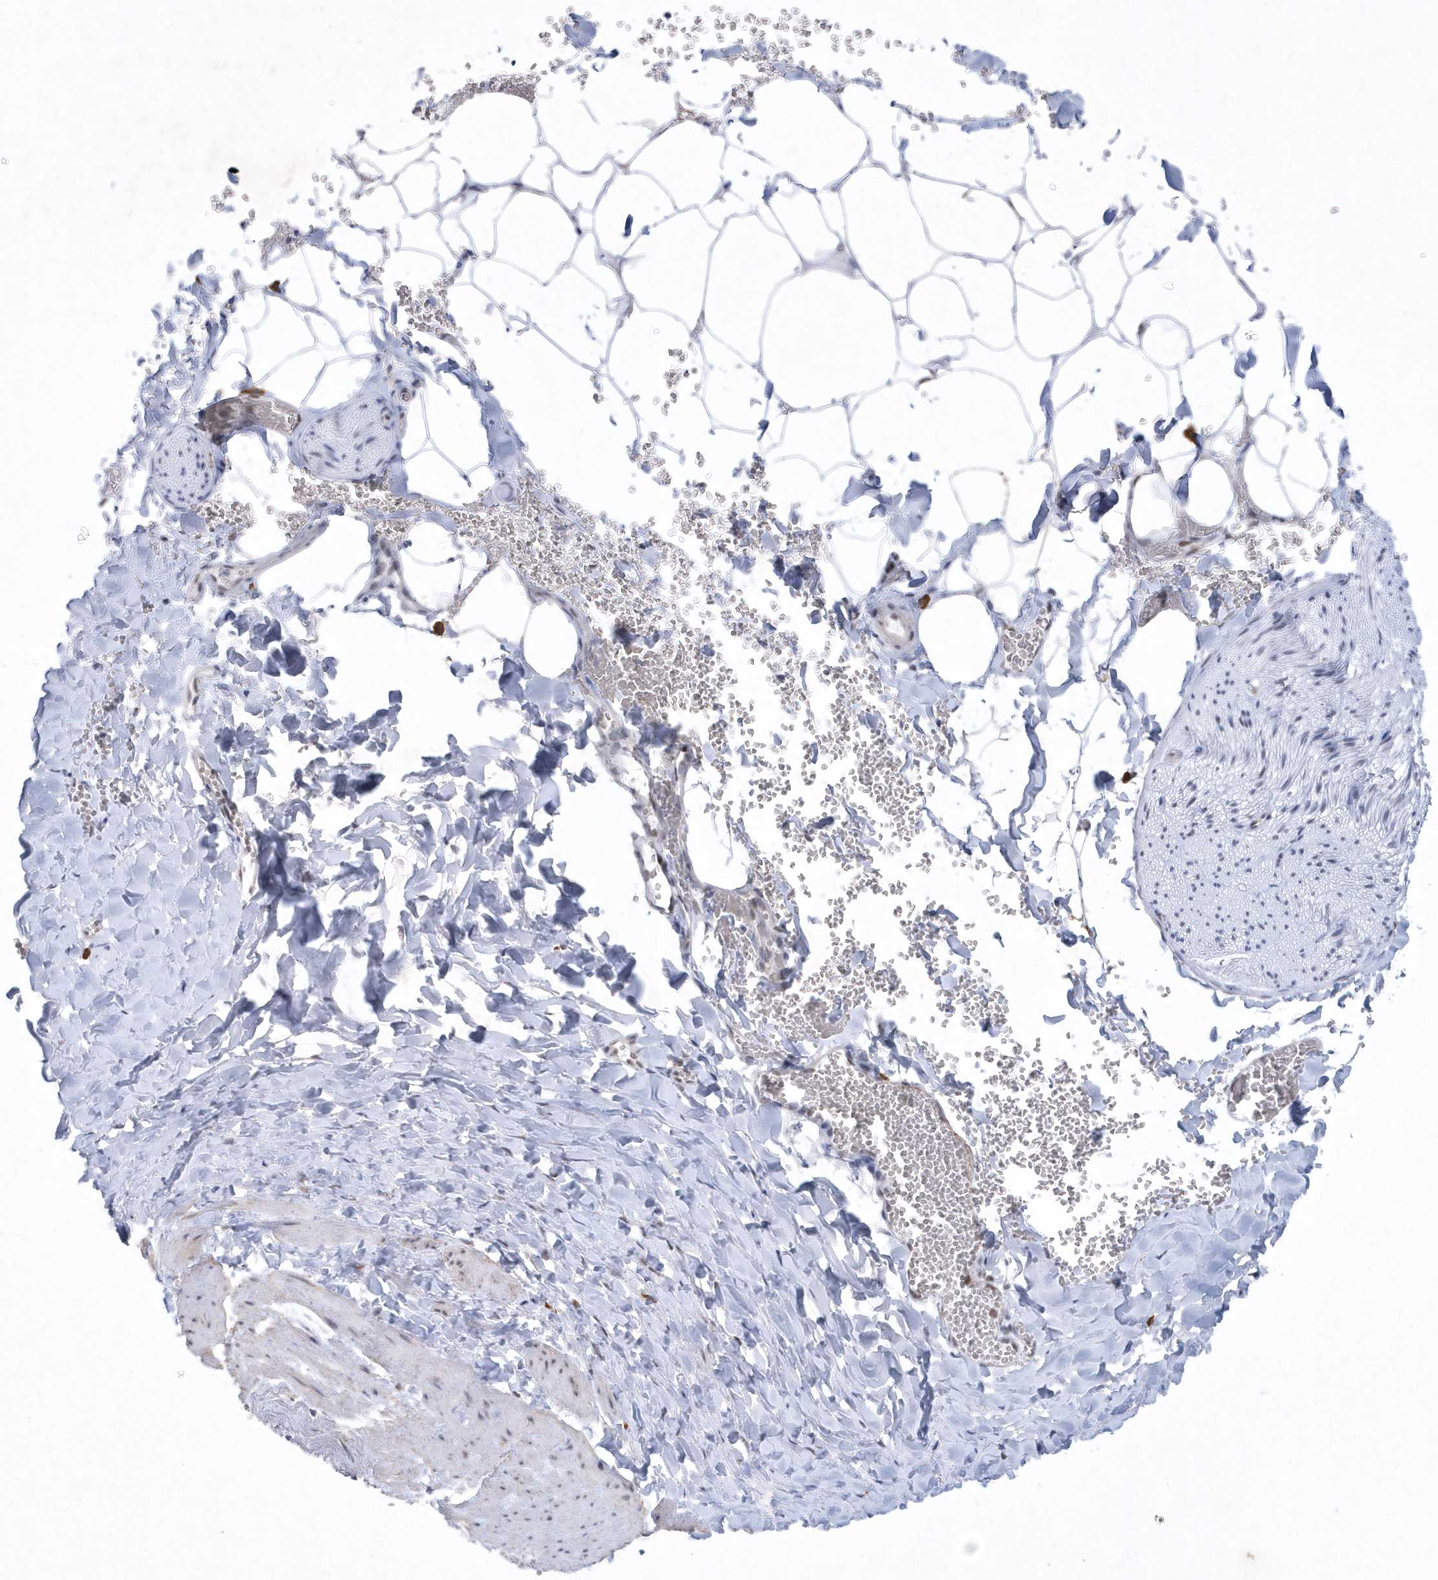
{"staining": {"intensity": "moderate", "quantity": ">75%", "location": "nuclear"}, "tissue": "adipose tissue", "cell_type": "Adipocytes", "image_type": "normal", "snomed": [{"axis": "morphology", "description": "Normal tissue, NOS"}, {"axis": "topography", "description": "Gallbladder"}, {"axis": "topography", "description": "Peripheral nerve tissue"}], "caption": "Immunohistochemistry (DAB) staining of normal human adipose tissue displays moderate nuclear protein staining in approximately >75% of adipocytes. (Brightfield microscopy of DAB IHC at high magnification).", "gene": "DCLRE1A", "patient": {"sex": "male", "age": 38}}